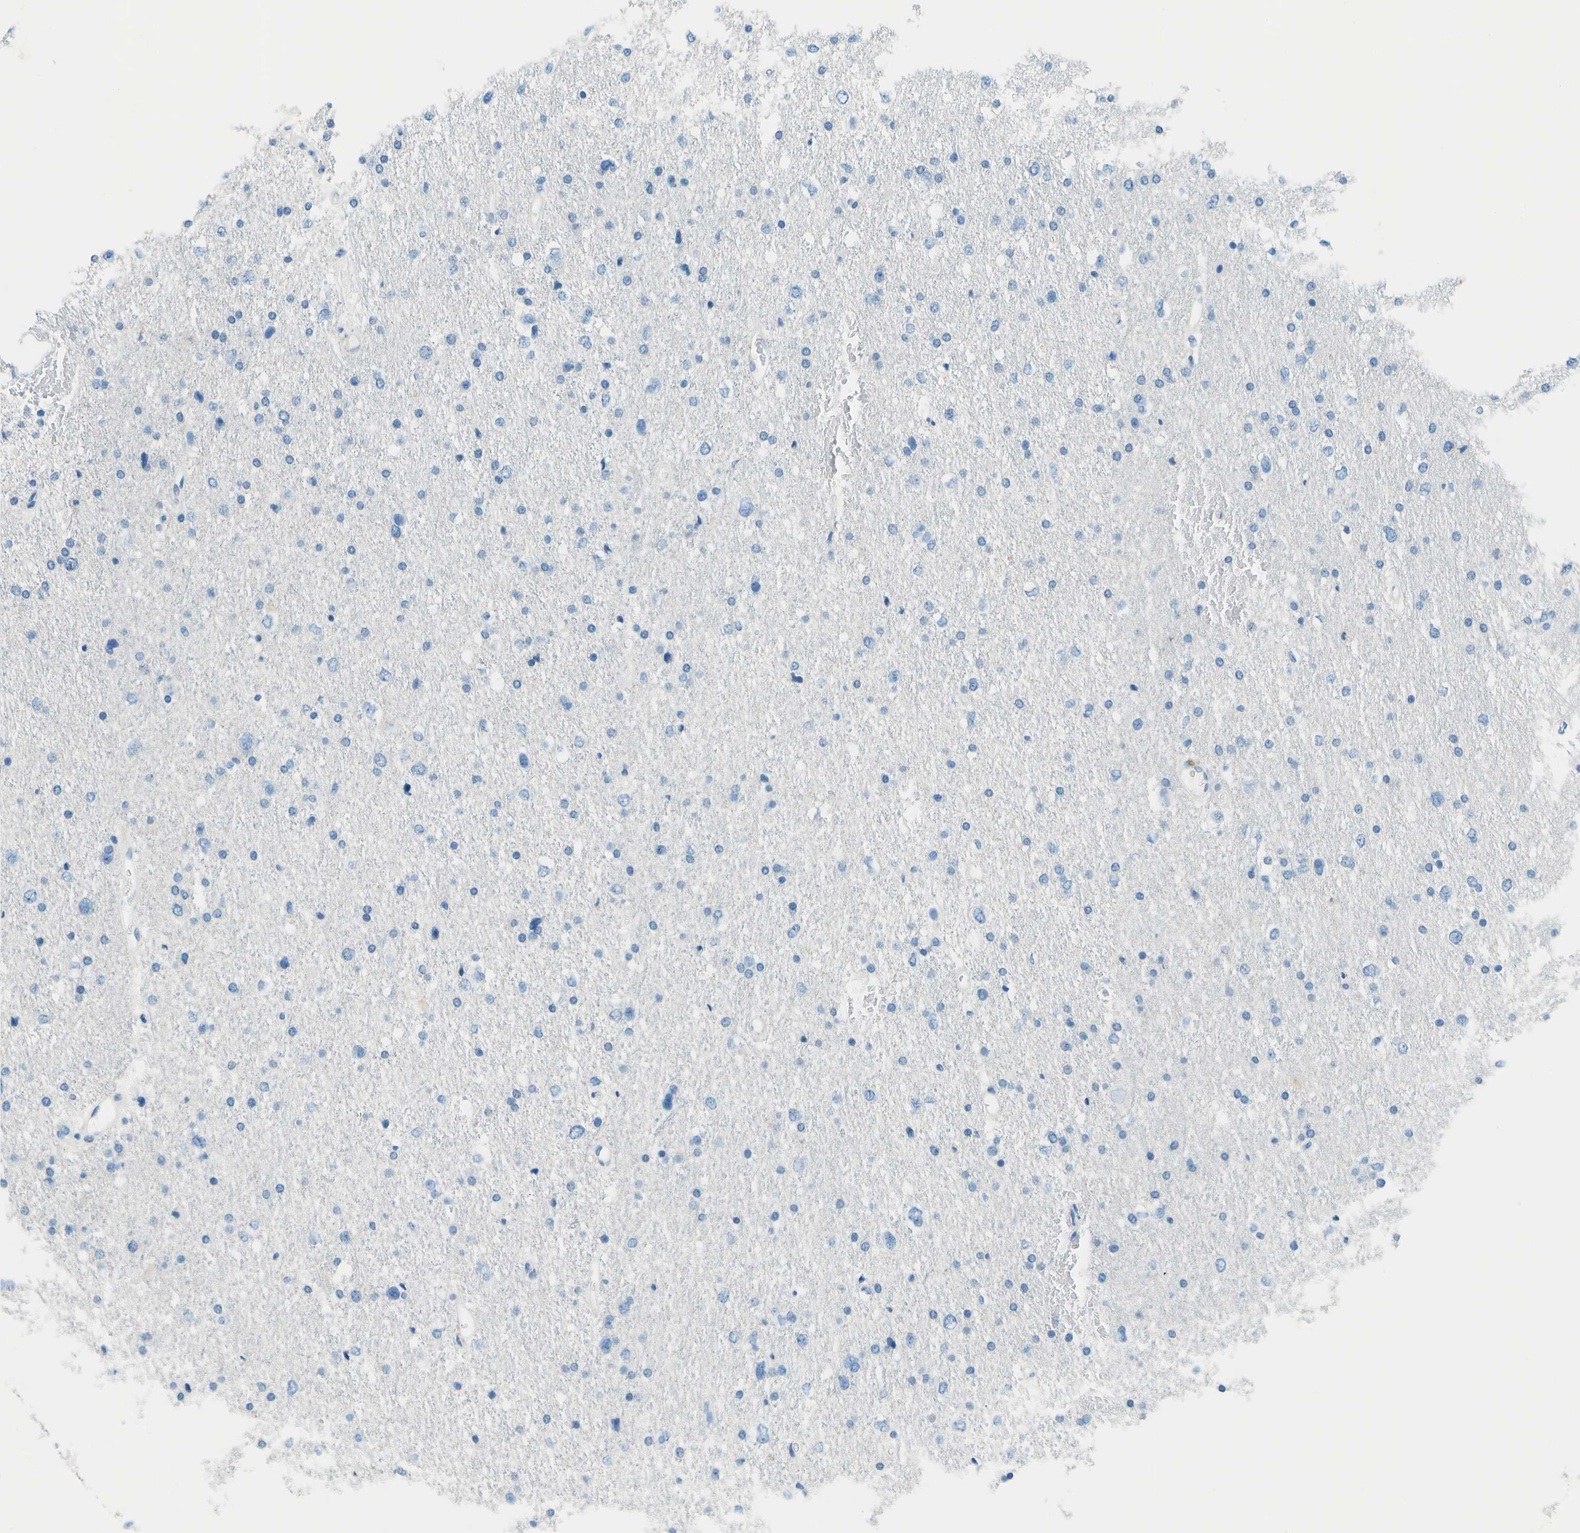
{"staining": {"intensity": "negative", "quantity": "none", "location": "none"}, "tissue": "glioma", "cell_type": "Tumor cells", "image_type": "cancer", "snomed": [{"axis": "morphology", "description": "Glioma, malignant, Low grade"}, {"axis": "topography", "description": "Brain"}], "caption": "Low-grade glioma (malignant) stained for a protein using immunohistochemistry (IHC) reveals no expression tumor cells.", "gene": "SLC16A10", "patient": {"sex": "female", "age": 37}}